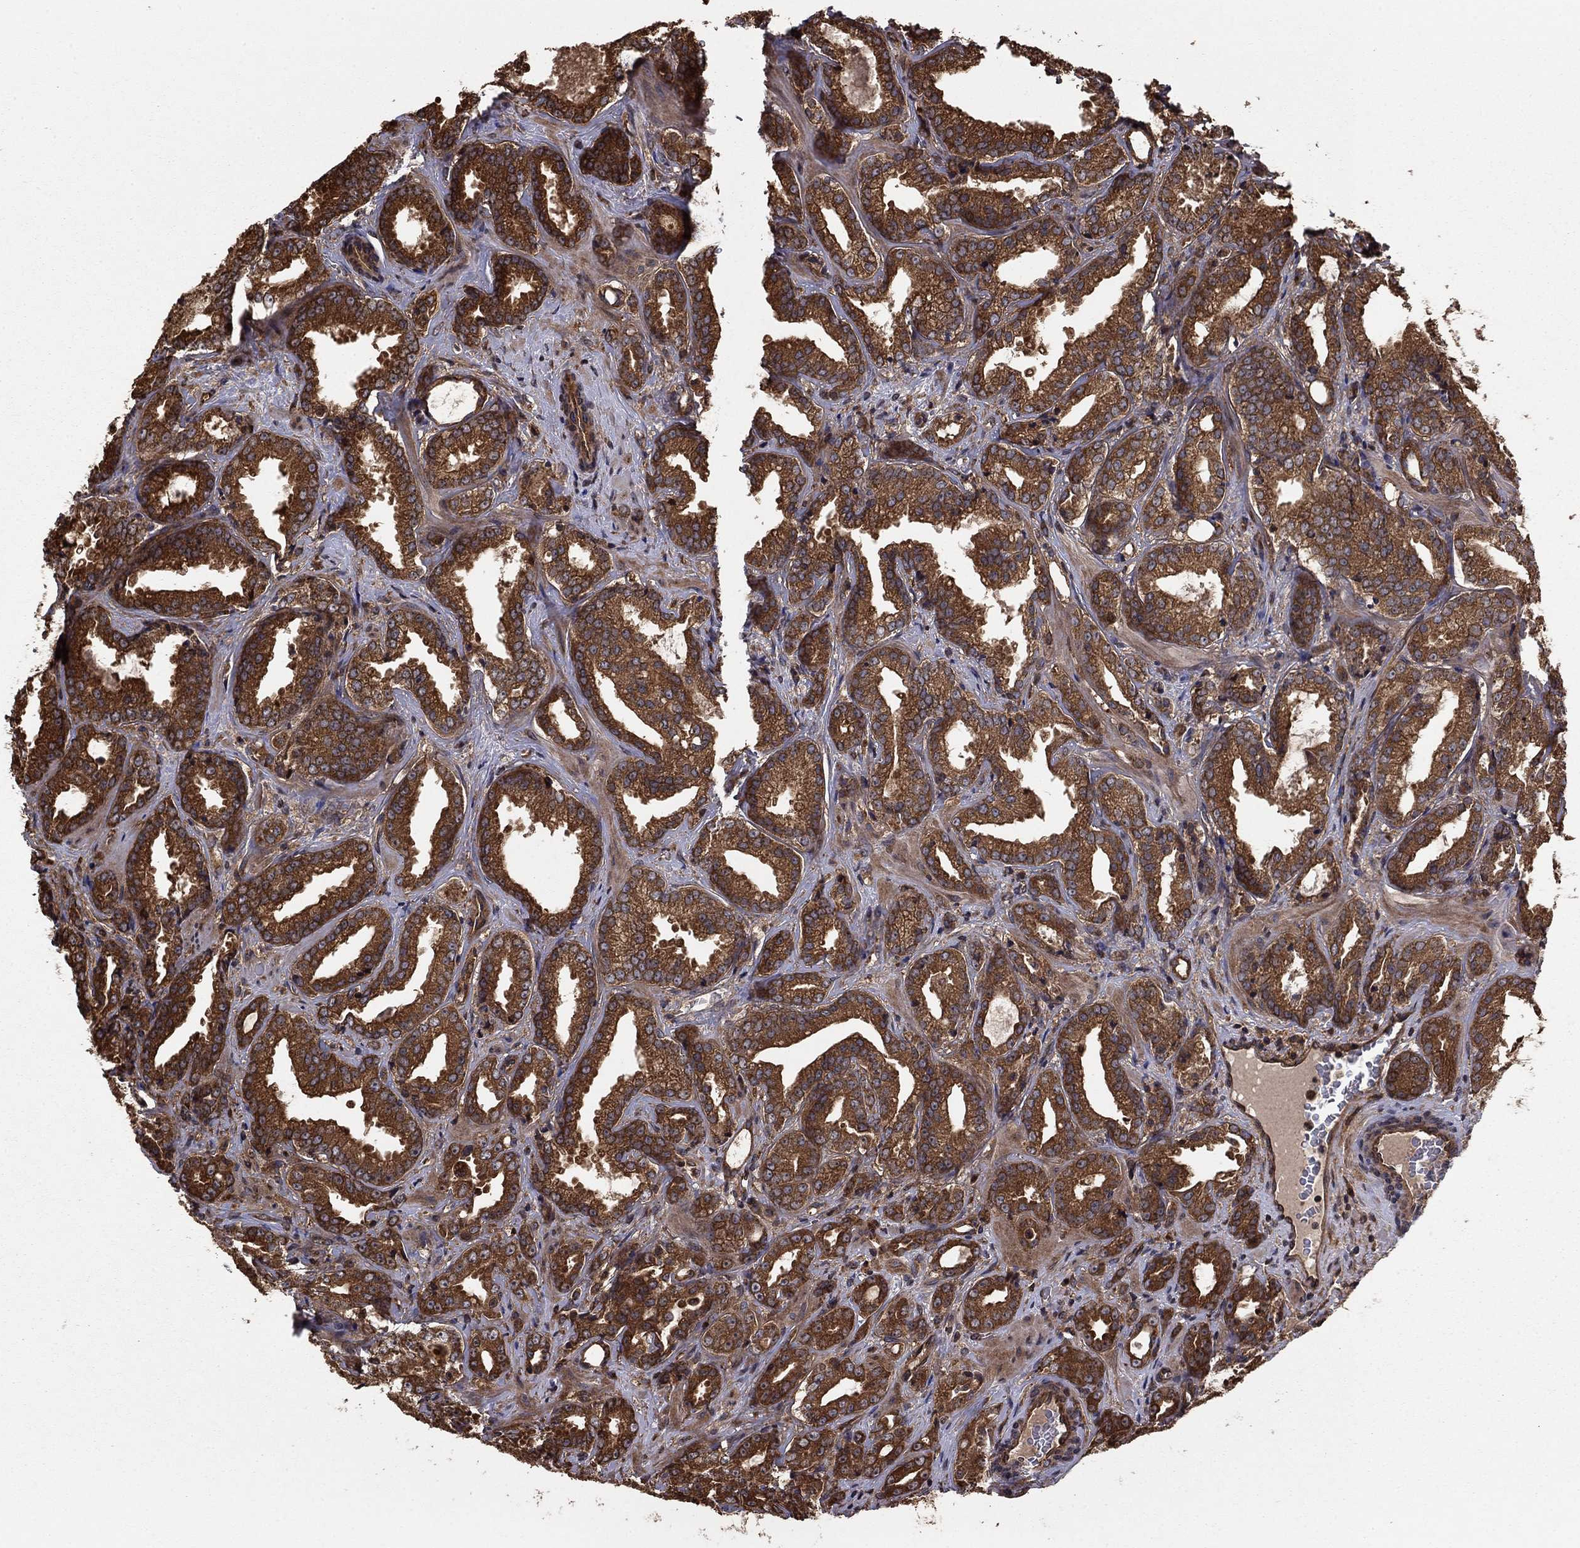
{"staining": {"intensity": "strong", "quantity": ">75%", "location": "cytoplasmic/membranous"}, "tissue": "prostate cancer", "cell_type": "Tumor cells", "image_type": "cancer", "snomed": [{"axis": "morphology", "description": "Adenocarcinoma, Medium grade"}, {"axis": "topography", "description": "Prostate and seminal vesicle, NOS"}, {"axis": "topography", "description": "Prostate"}], "caption": "Protein analysis of medium-grade adenocarcinoma (prostate) tissue exhibits strong cytoplasmic/membranous positivity in approximately >75% of tumor cells.", "gene": "BABAM2", "patient": {"sex": "male", "age": 65}}